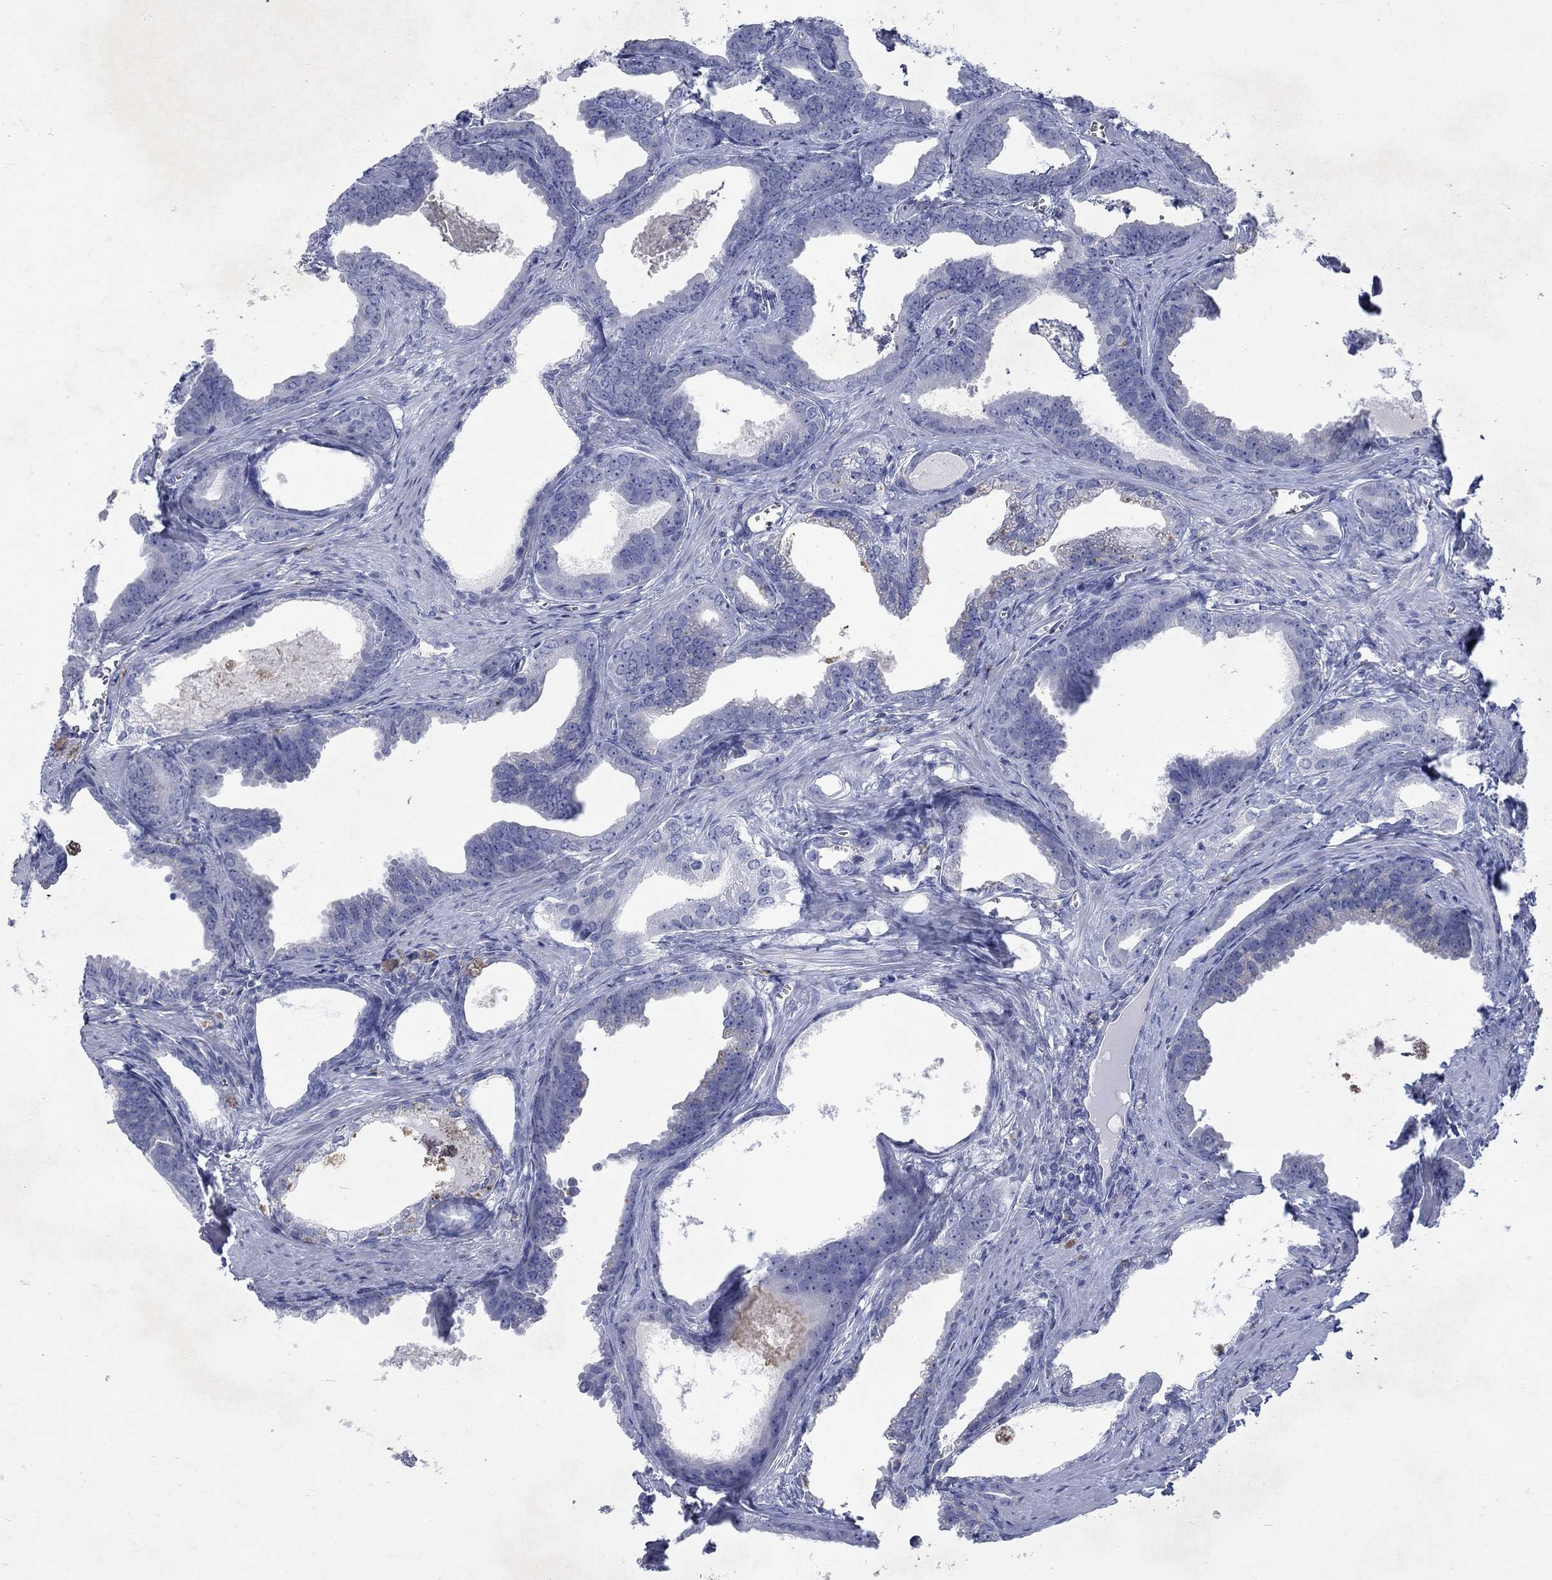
{"staining": {"intensity": "negative", "quantity": "none", "location": "none"}, "tissue": "prostate cancer", "cell_type": "Tumor cells", "image_type": "cancer", "snomed": [{"axis": "morphology", "description": "Adenocarcinoma, NOS"}, {"axis": "topography", "description": "Prostate"}], "caption": "The immunohistochemistry micrograph has no significant positivity in tumor cells of prostate adenocarcinoma tissue.", "gene": "RFTN2", "patient": {"sex": "male", "age": 66}}